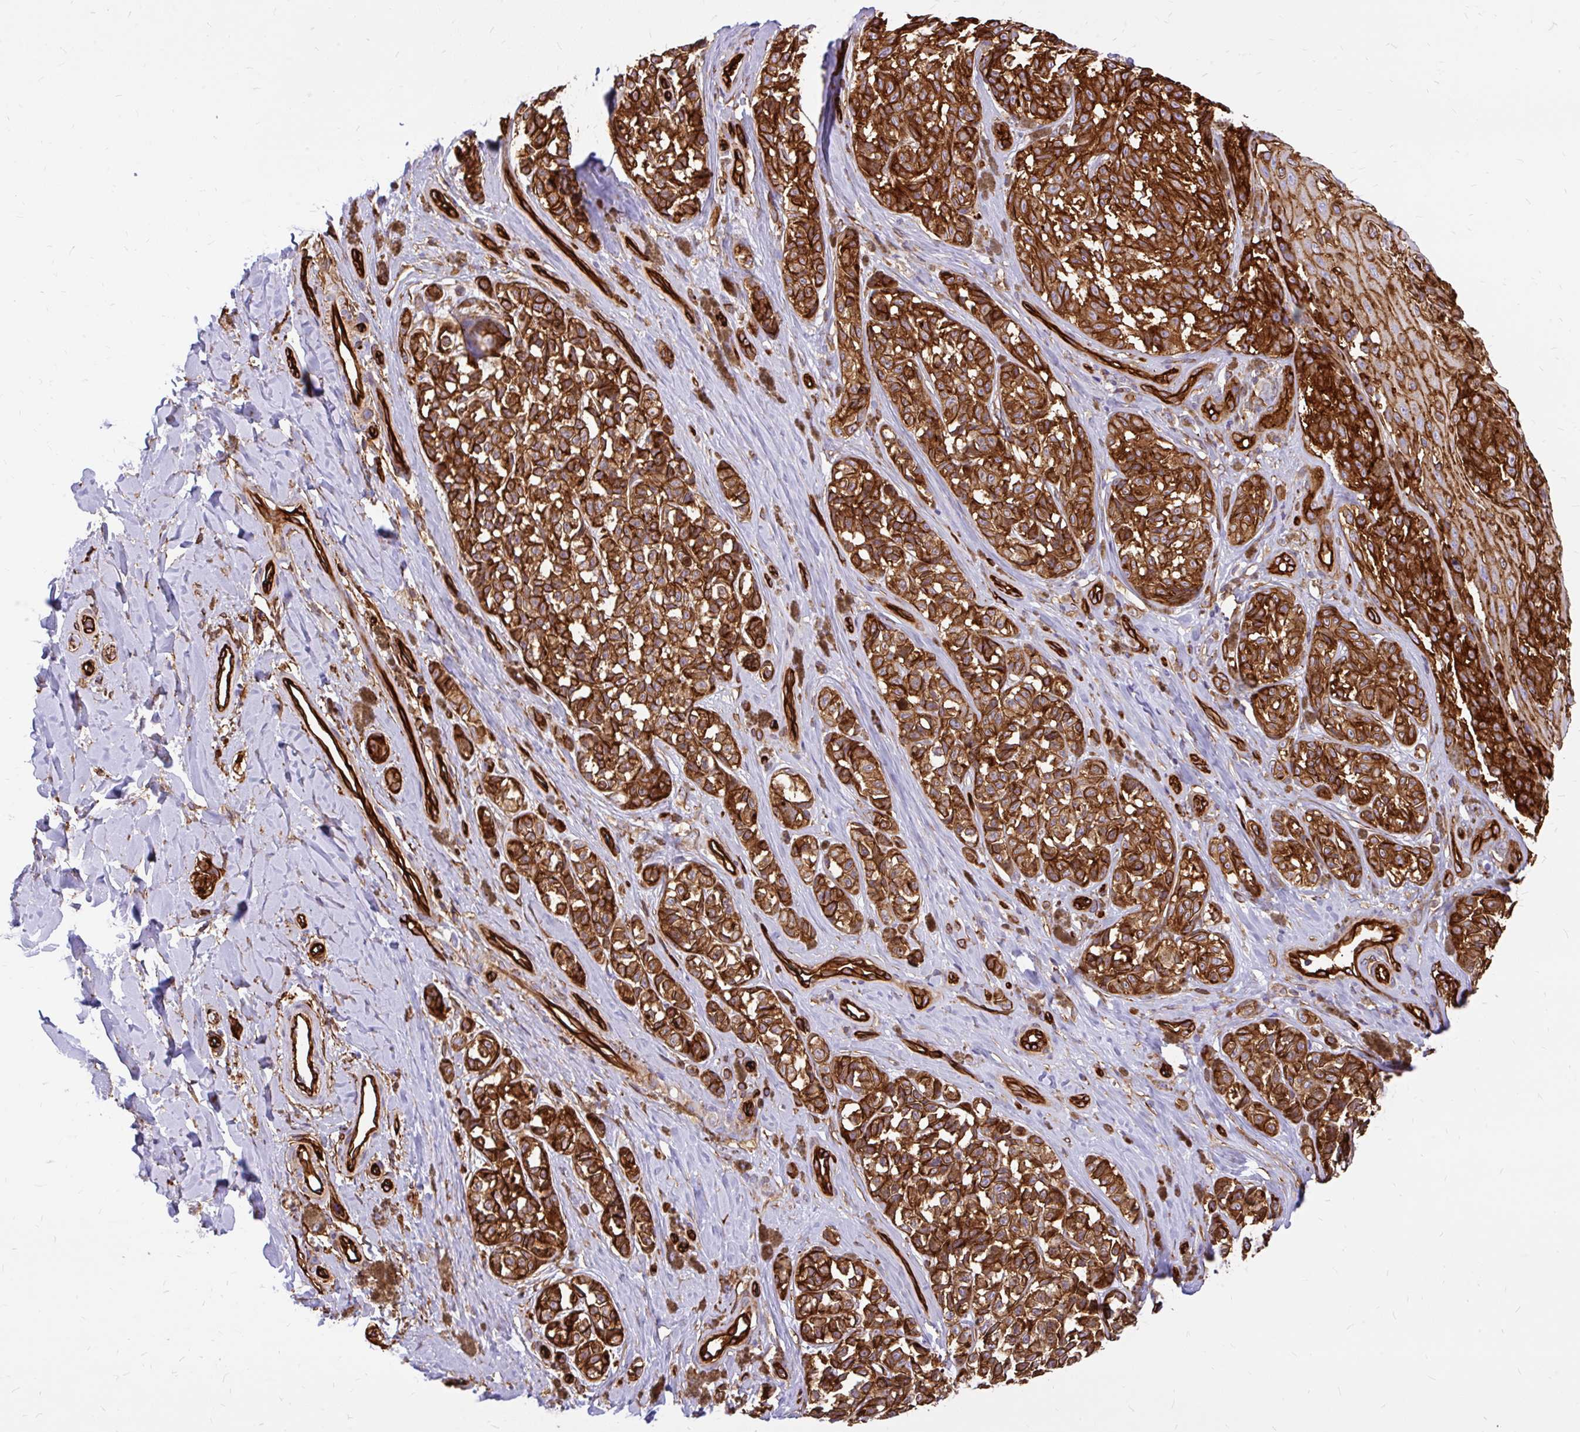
{"staining": {"intensity": "strong", "quantity": ">75%", "location": "cytoplasmic/membranous"}, "tissue": "melanoma", "cell_type": "Tumor cells", "image_type": "cancer", "snomed": [{"axis": "morphology", "description": "Malignant melanoma, NOS"}, {"axis": "topography", "description": "Skin"}], "caption": "Malignant melanoma stained for a protein (brown) demonstrates strong cytoplasmic/membranous positive staining in approximately >75% of tumor cells.", "gene": "MAP1LC3B", "patient": {"sex": "female", "age": 65}}